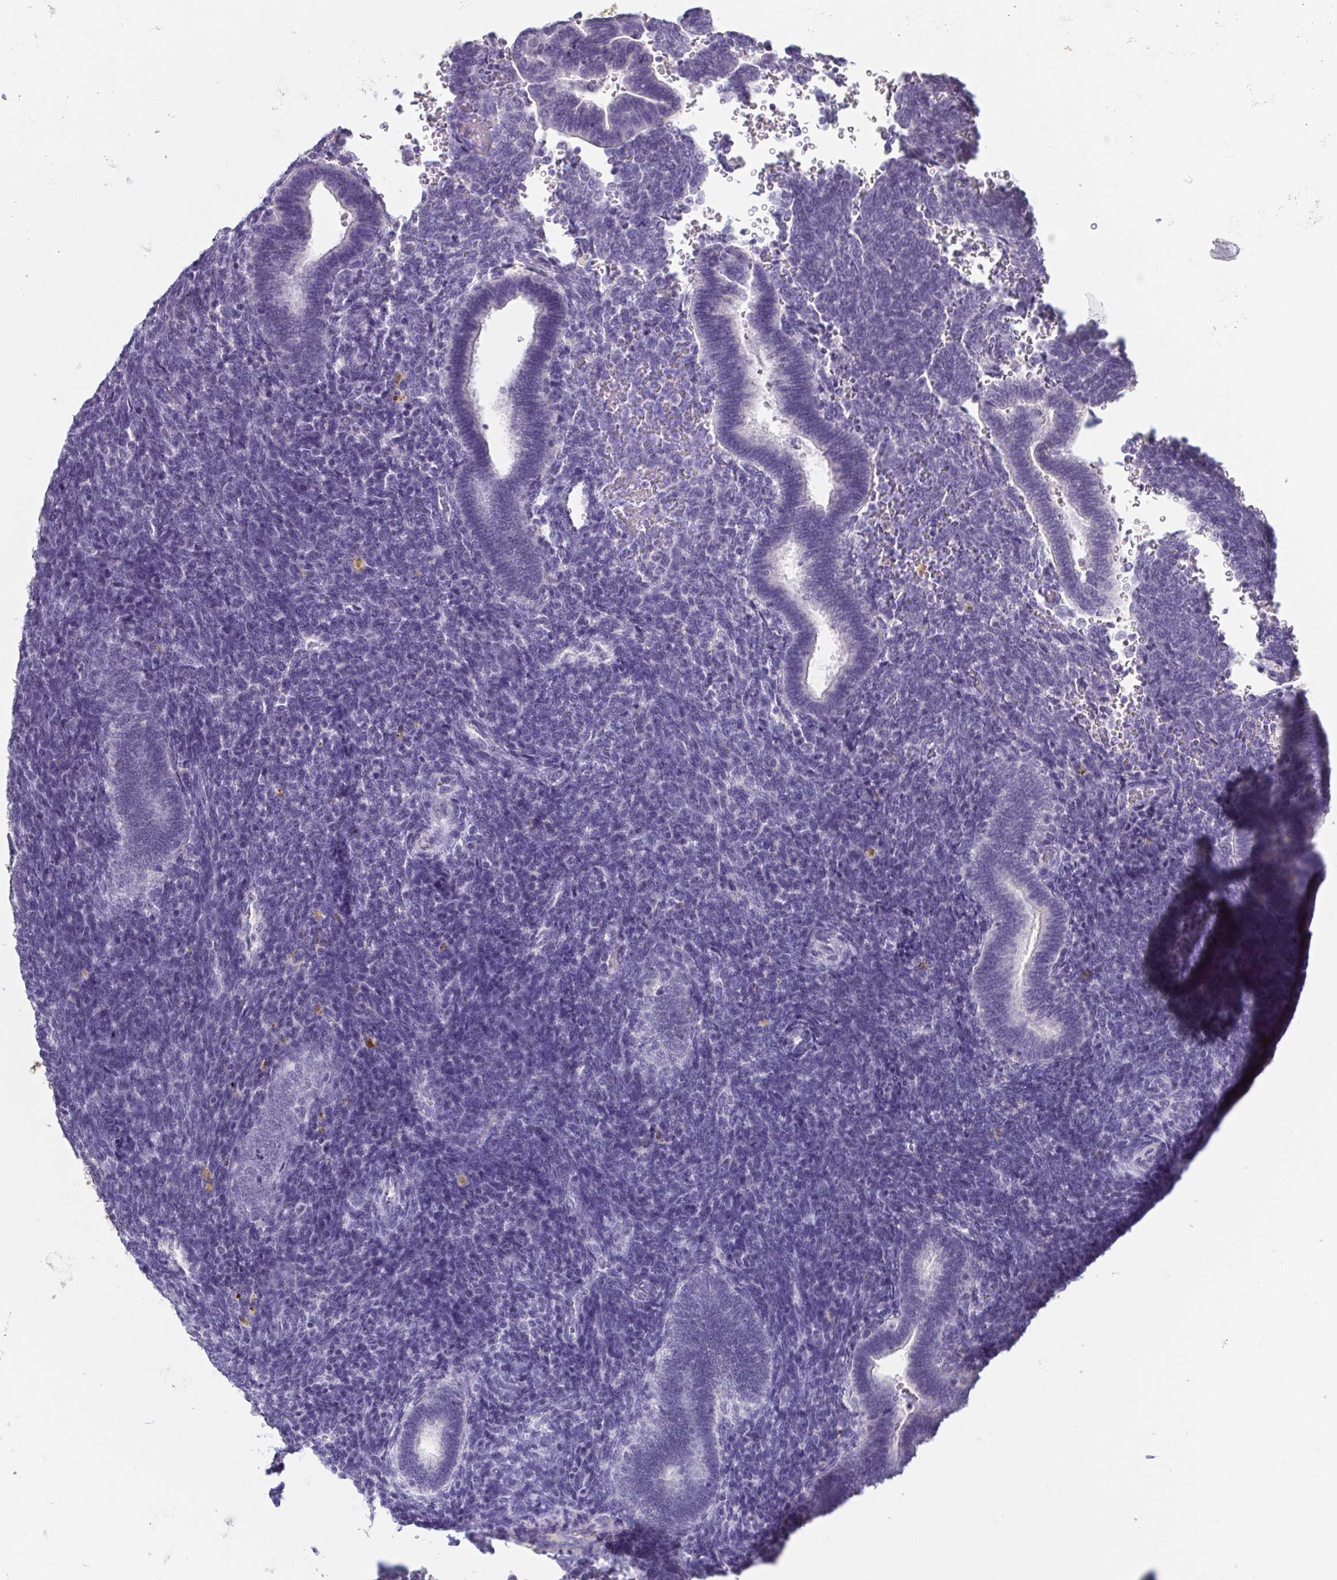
{"staining": {"intensity": "negative", "quantity": "none", "location": "none"}, "tissue": "endometrium", "cell_type": "Cells in endometrial stroma", "image_type": "normal", "snomed": [{"axis": "morphology", "description": "Normal tissue, NOS"}, {"axis": "topography", "description": "Endometrium"}], "caption": "DAB immunohistochemical staining of unremarkable human endometrium exhibits no significant staining in cells in endometrial stroma. (Brightfield microscopy of DAB (3,3'-diaminobenzidine) IHC at high magnification).", "gene": "ITLN1", "patient": {"sex": "female", "age": 34}}